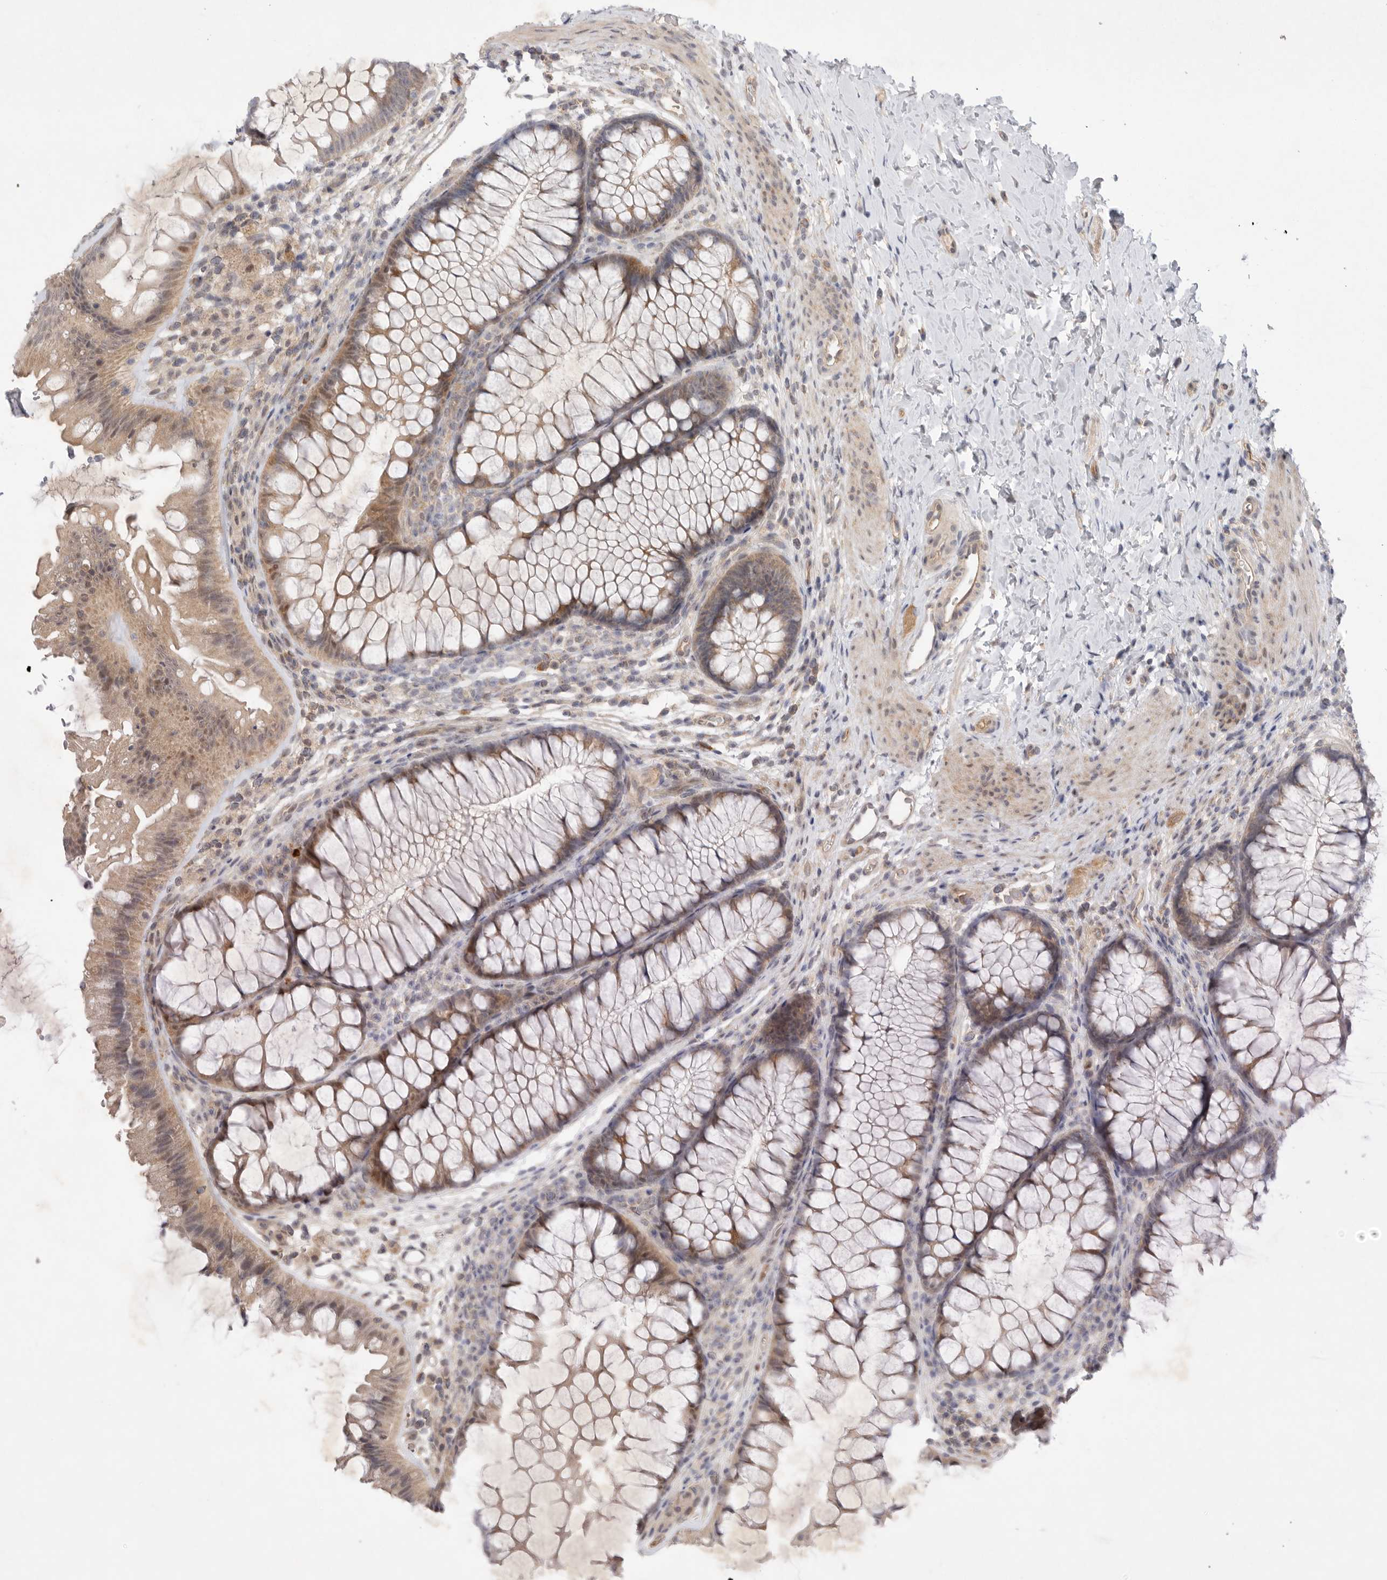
{"staining": {"intensity": "weak", "quantity": ">75%", "location": "cytoplasmic/membranous"}, "tissue": "colon", "cell_type": "Endothelial cells", "image_type": "normal", "snomed": [{"axis": "morphology", "description": "Normal tissue, NOS"}, {"axis": "topography", "description": "Colon"}], "caption": "The immunohistochemical stain labels weak cytoplasmic/membranous staining in endothelial cells of benign colon.", "gene": "PTPDC1", "patient": {"sex": "female", "age": 62}}